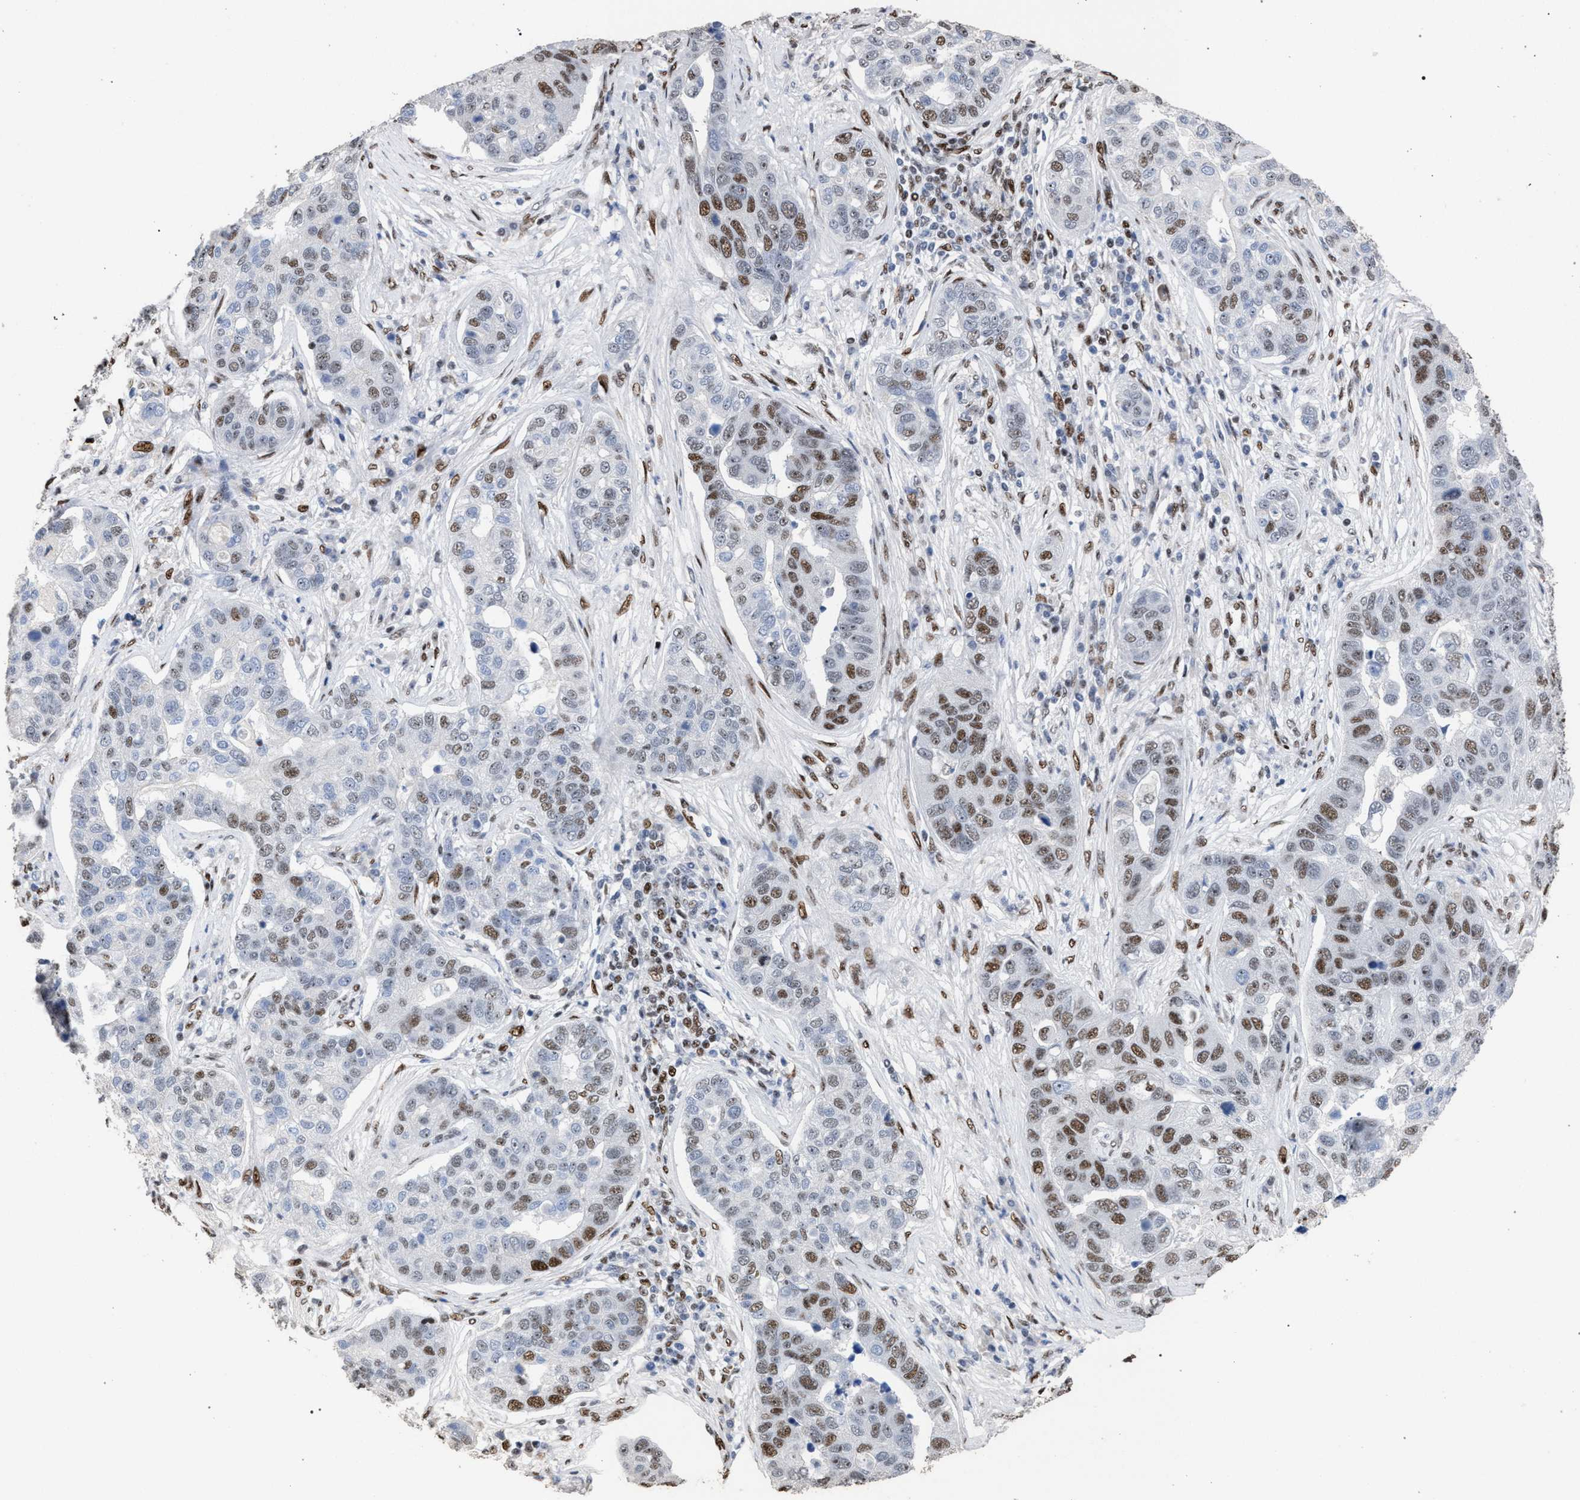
{"staining": {"intensity": "weak", "quantity": "25%-75%", "location": "nuclear"}, "tissue": "pancreatic cancer", "cell_type": "Tumor cells", "image_type": "cancer", "snomed": [{"axis": "morphology", "description": "Adenocarcinoma, NOS"}, {"axis": "topography", "description": "Pancreas"}], "caption": "Pancreatic cancer stained with immunohistochemistry (IHC) displays weak nuclear positivity in approximately 25%-75% of tumor cells. (DAB = brown stain, brightfield microscopy at high magnification).", "gene": "TP53BP1", "patient": {"sex": "female", "age": 61}}